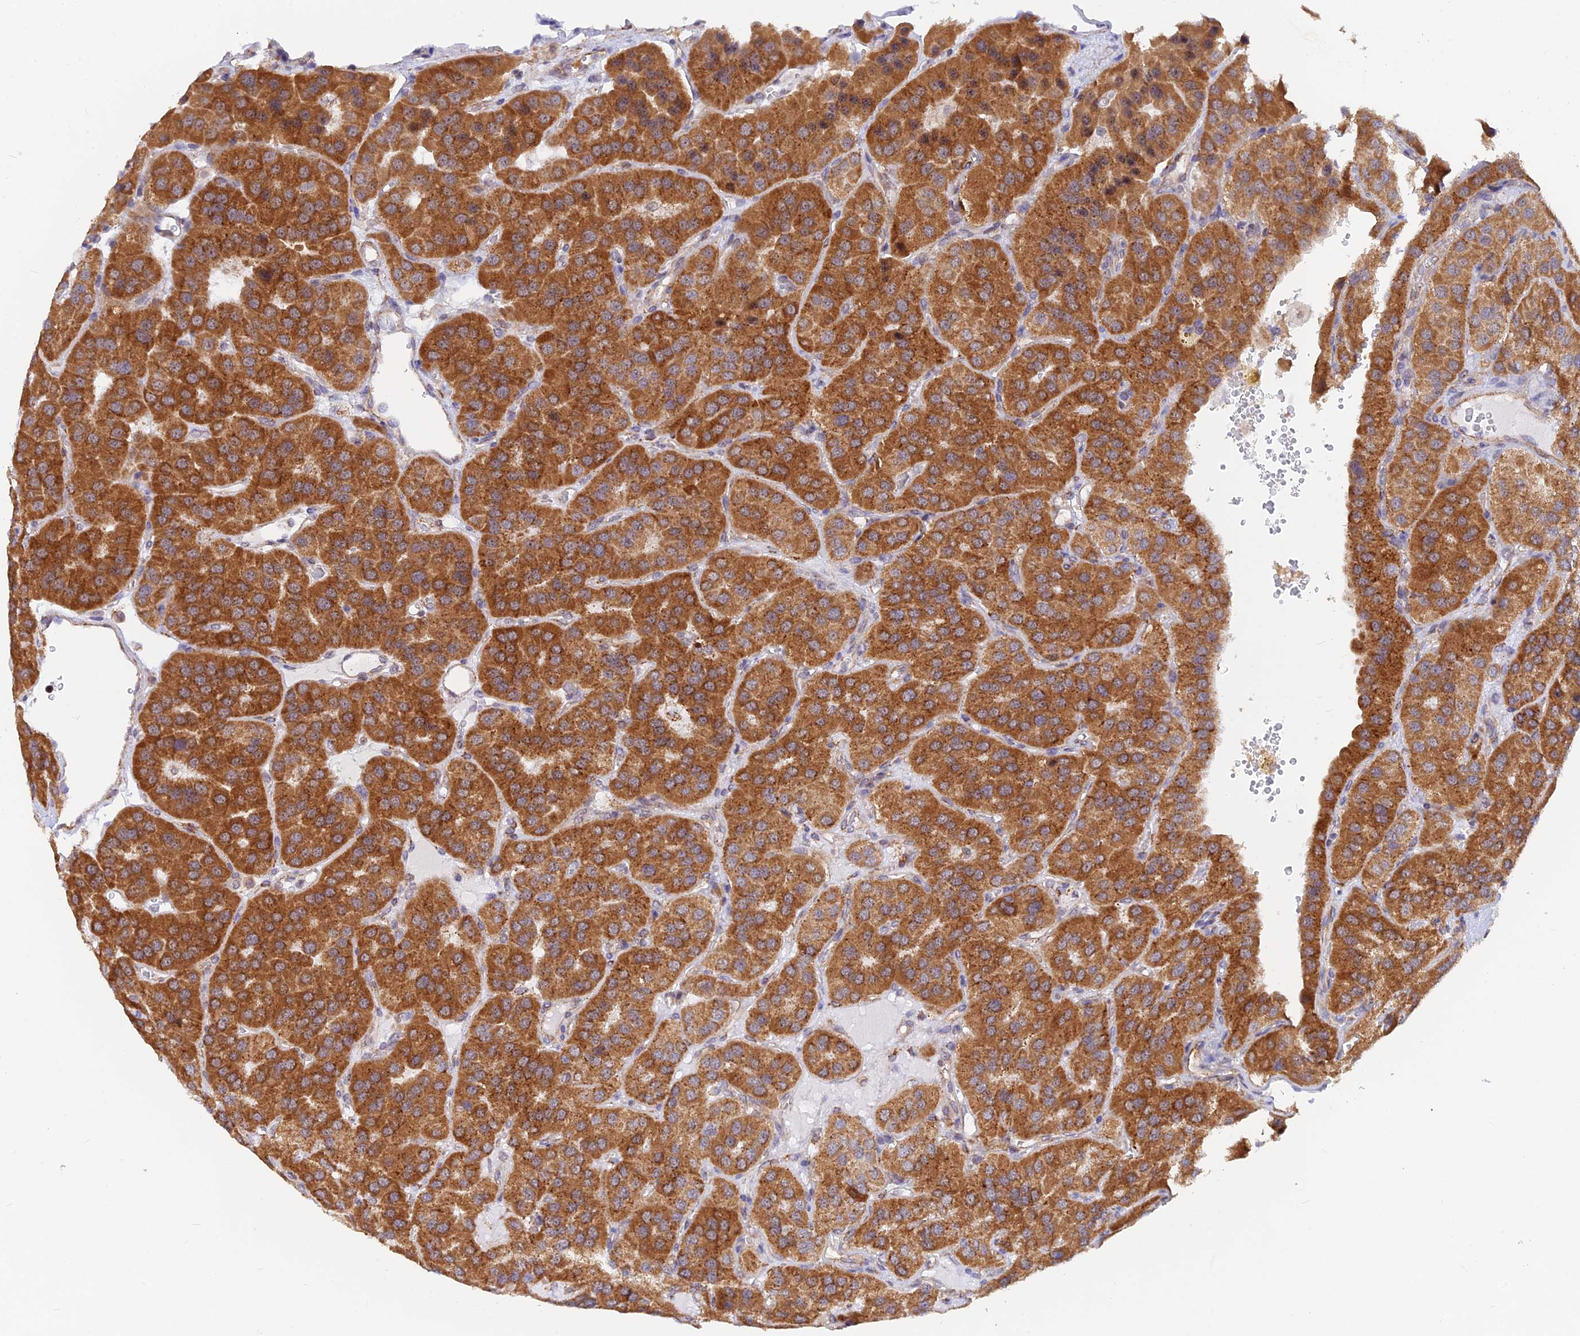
{"staining": {"intensity": "strong", "quantity": ">75%", "location": "cytoplasmic/membranous"}, "tissue": "parathyroid gland", "cell_type": "Glandular cells", "image_type": "normal", "snomed": [{"axis": "morphology", "description": "Normal tissue, NOS"}, {"axis": "morphology", "description": "Adenoma, NOS"}, {"axis": "topography", "description": "Parathyroid gland"}], "caption": "Glandular cells exhibit high levels of strong cytoplasmic/membranous expression in approximately >75% of cells in normal human parathyroid gland.", "gene": "VSTM2L", "patient": {"sex": "female", "age": 86}}